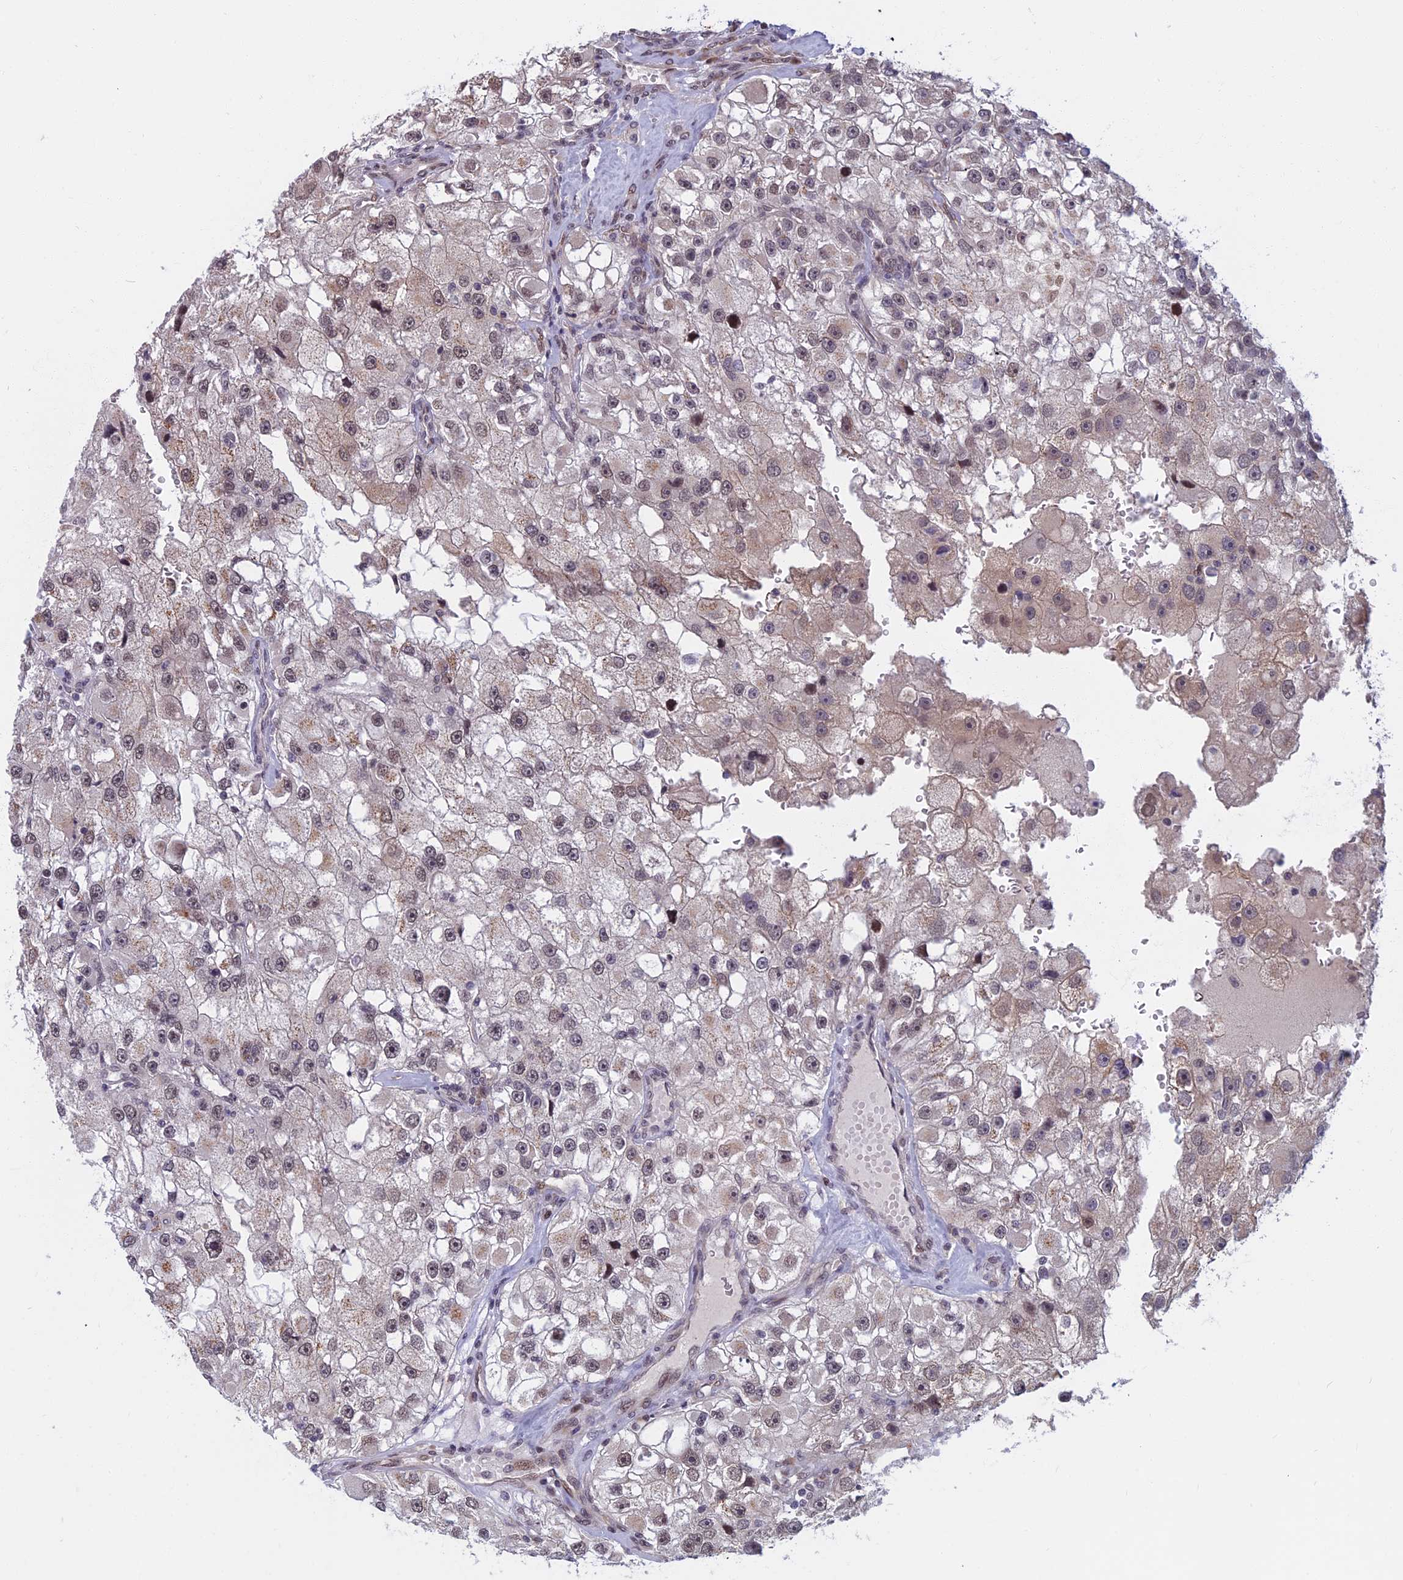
{"staining": {"intensity": "weak", "quantity": "<25%", "location": "cytoplasmic/membranous,nuclear"}, "tissue": "renal cancer", "cell_type": "Tumor cells", "image_type": "cancer", "snomed": [{"axis": "morphology", "description": "Adenocarcinoma, NOS"}, {"axis": "topography", "description": "Kidney"}], "caption": "The micrograph shows no staining of tumor cells in adenocarcinoma (renal).", "gene": "CCDC113", "patient": {"sex": "male", "age": 63}}